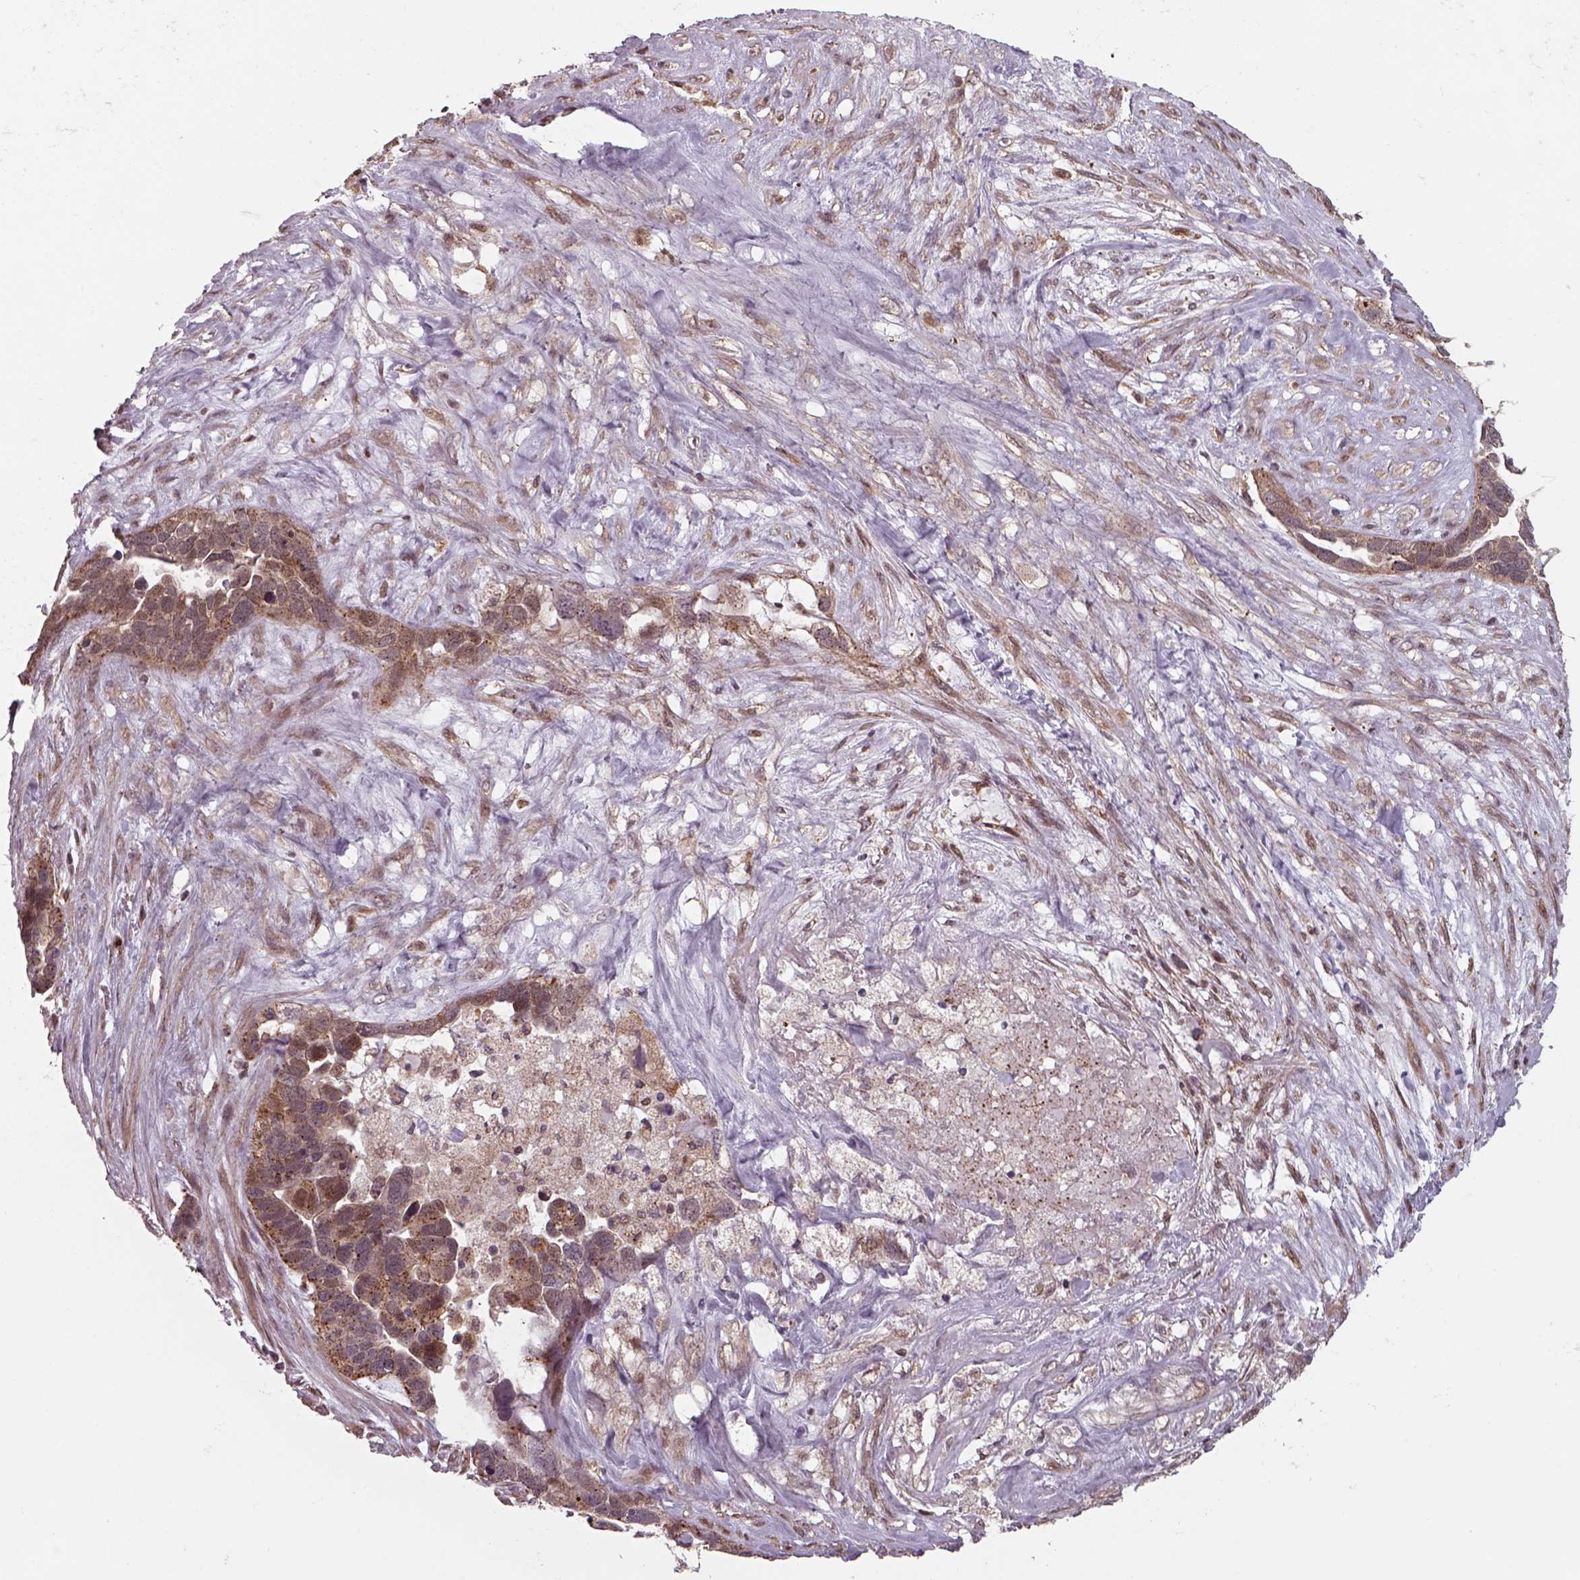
{"staining": {"intensity": "moderate", "quantity": ">75%", "location": "cytoplasmic/membranous"}, "tissue": "ovarian cancer", "cell_type": "Tumor cells", "image_type": "cancer", "snomed": [{"axis": "morphology", "description": "Cystadenocarcinoma, serous, NOS"}, {"axis": "topography", "description": "Ovary"}], "caption": "Human ovarian cancer stained with a brown dye shows moderate cytoplasmic/membranous positive positivity in approximately >75% of tumor cells.", "gene": "CHMP3", "patient": {"sex": "female", "age": 54}}